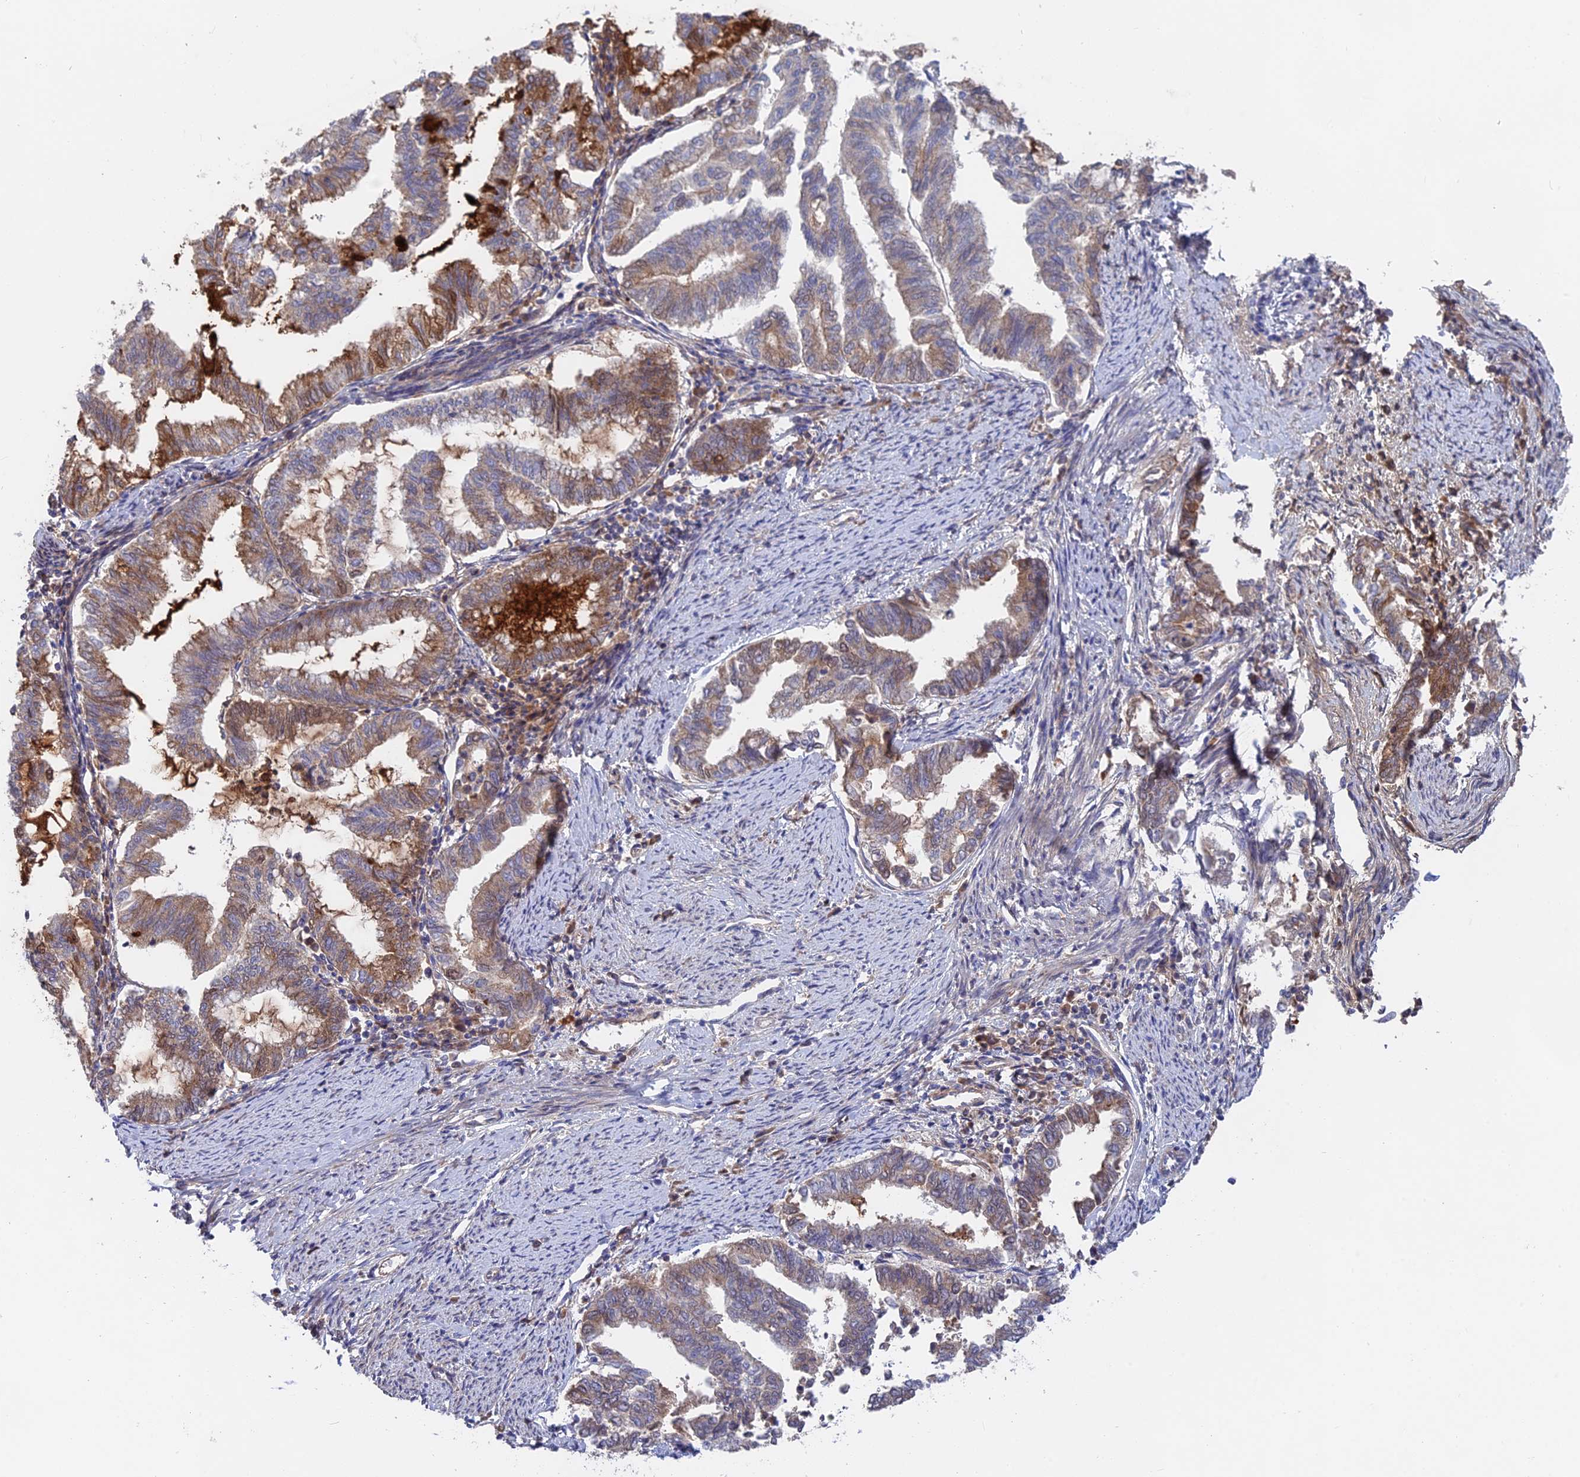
{"staining": {"intensity": "moderate", "quantity": "25%-75%", "location": "cytoplasmic/membranous"}, "tissue": "endometrial cancer", "cell_type": "Tumor cells", "image_type": "cancer", "snomed": [{"axis": "morphology", "description": "Adenocarcinoma, NOS"}, {"axis": "topography", "description": "Endometrium"}], "caption": "IHC (DAB (3,3'-diaminobenzidine)) staining of human endometrial adenocarcinoma exhibits moderate cytoplasmic/membranous protein expression in approximately 25%-75% of tumor cells.", "gene": "TENT4B", "patient": {"sex": "female", "age": 79}}